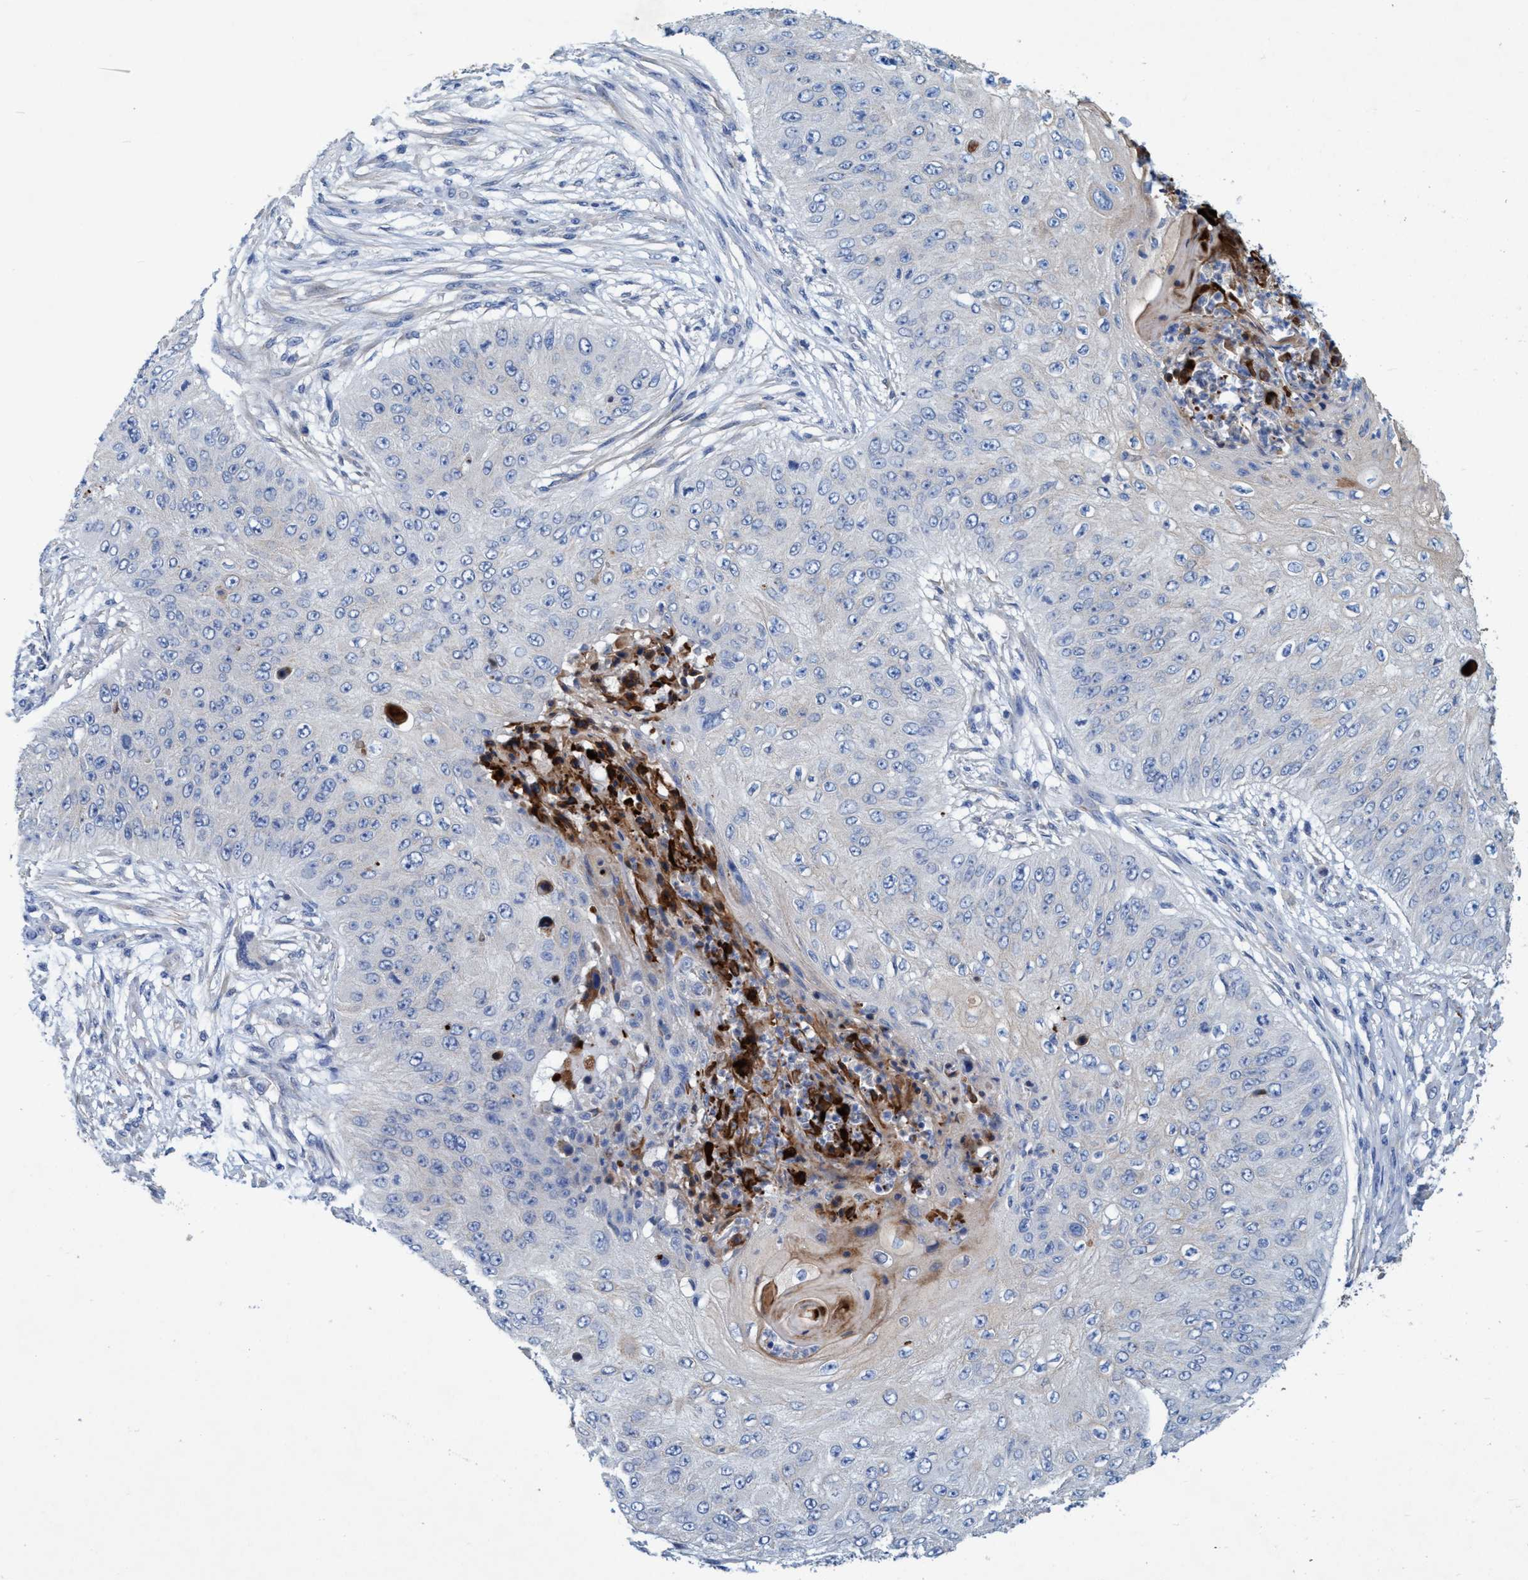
{"staining": {"intensity": "negative", "quantity": "none", "location": "none"}, "tissue": "skin cancer", "cell_type": "Tumor cells", "image_type": "cancer", "snomed": [{"axis": "morphology", "description": "Squamous cell carcinoma, NOS"}, {"axis": "topography", "description": "Skin"}], "caption": "Tumor cells are negative for protein expression in human skin cancer.", "gene": "GULP1", "patient": {"sex": "female", "age": 80}}